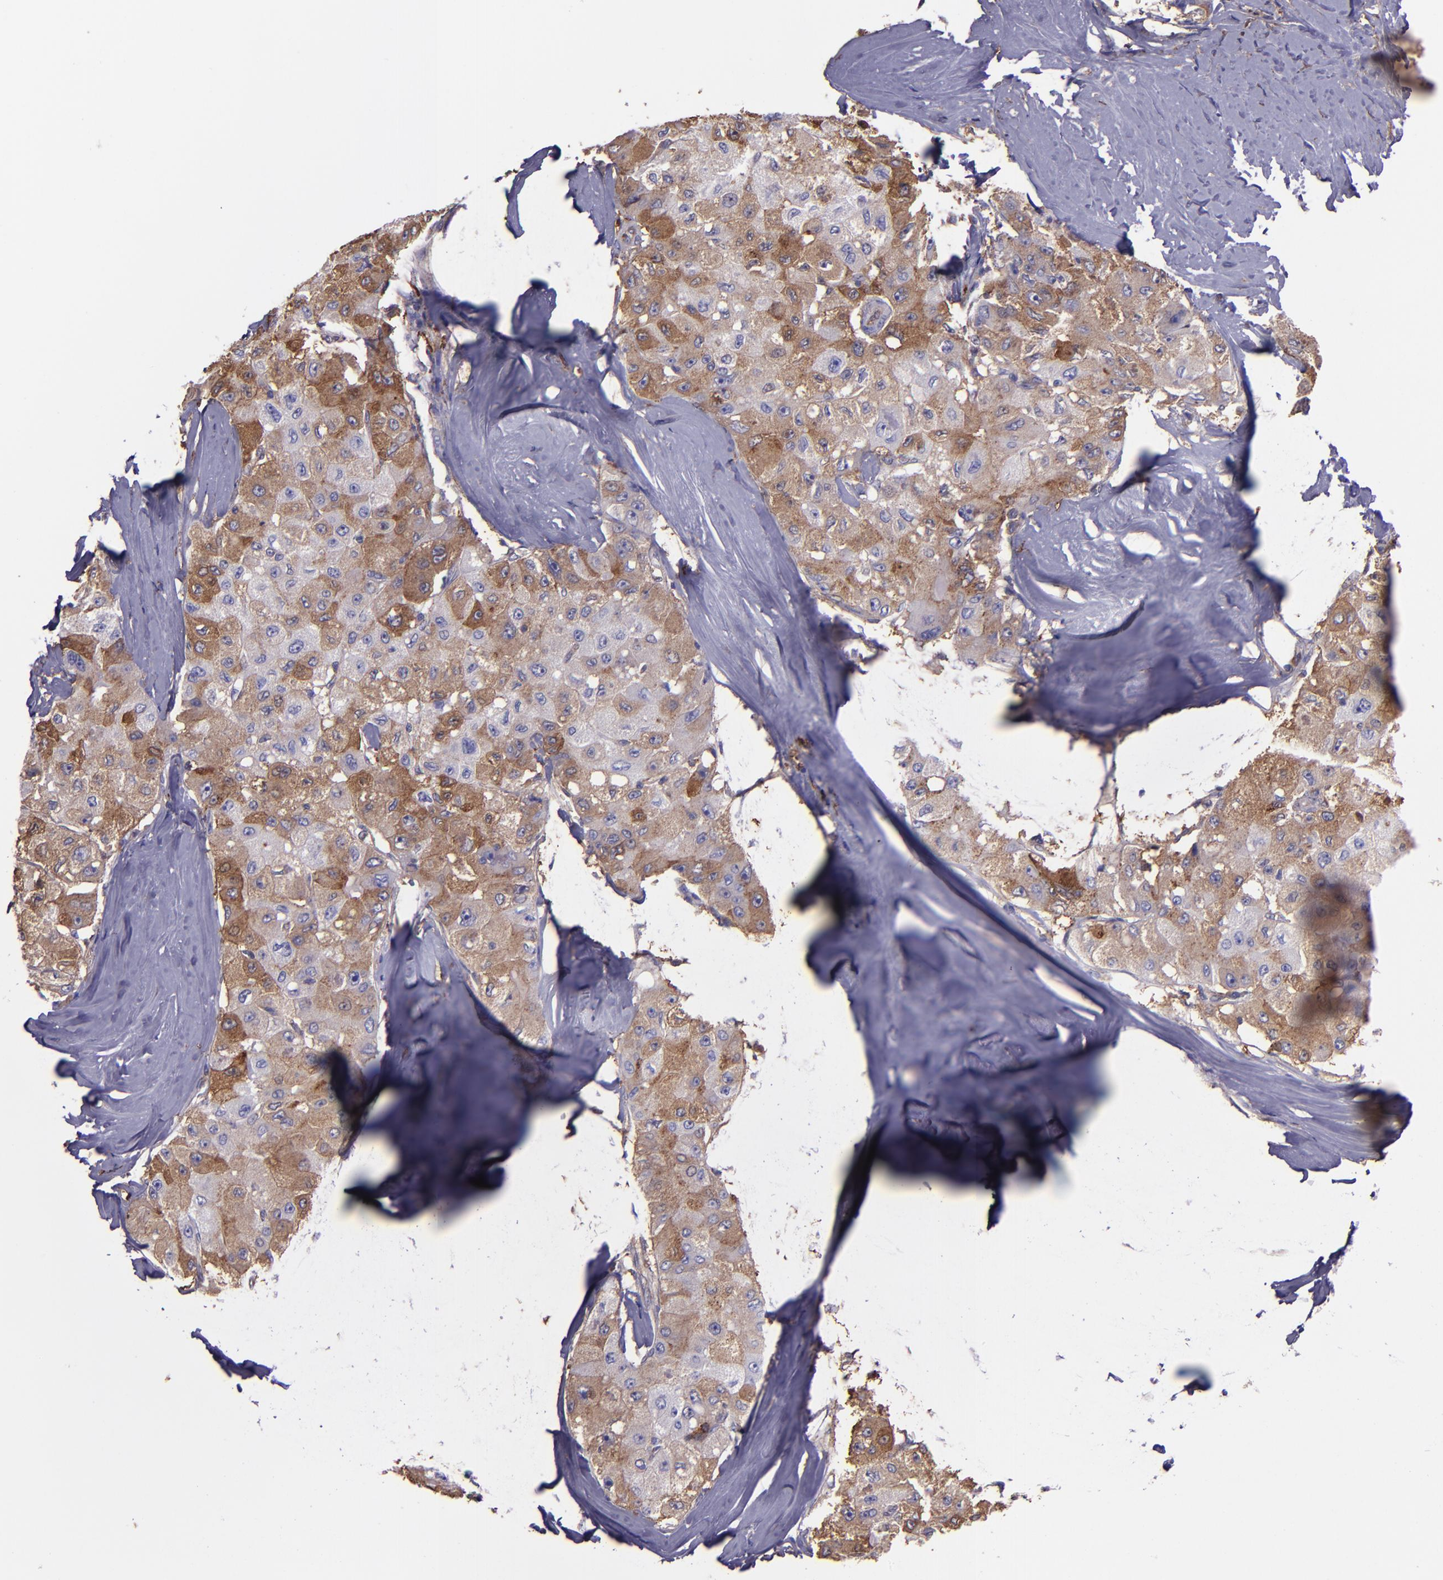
{"staining": {"intensity": "moderate", "quantity": "25%-75%", "location": "cytoplasmic/membranous"}, "tissue": "liver cancer", "cell_type": "Tumor cells", "image_type": "cancer", "snomed": [{"axis": "morphology", "description": "Carcinoma, Hepatocellular, NOS"}, {"axis": "topography", "description": "Liver"}], "caption": "IHC (DAB) staining of human liver cancer exhibits moderate cytoplasmic/membranous protein expression in approximately 25%-75% of tumor cells.", "gene": "WASHC1", "patient": {"sex": "male", "age": 80}}